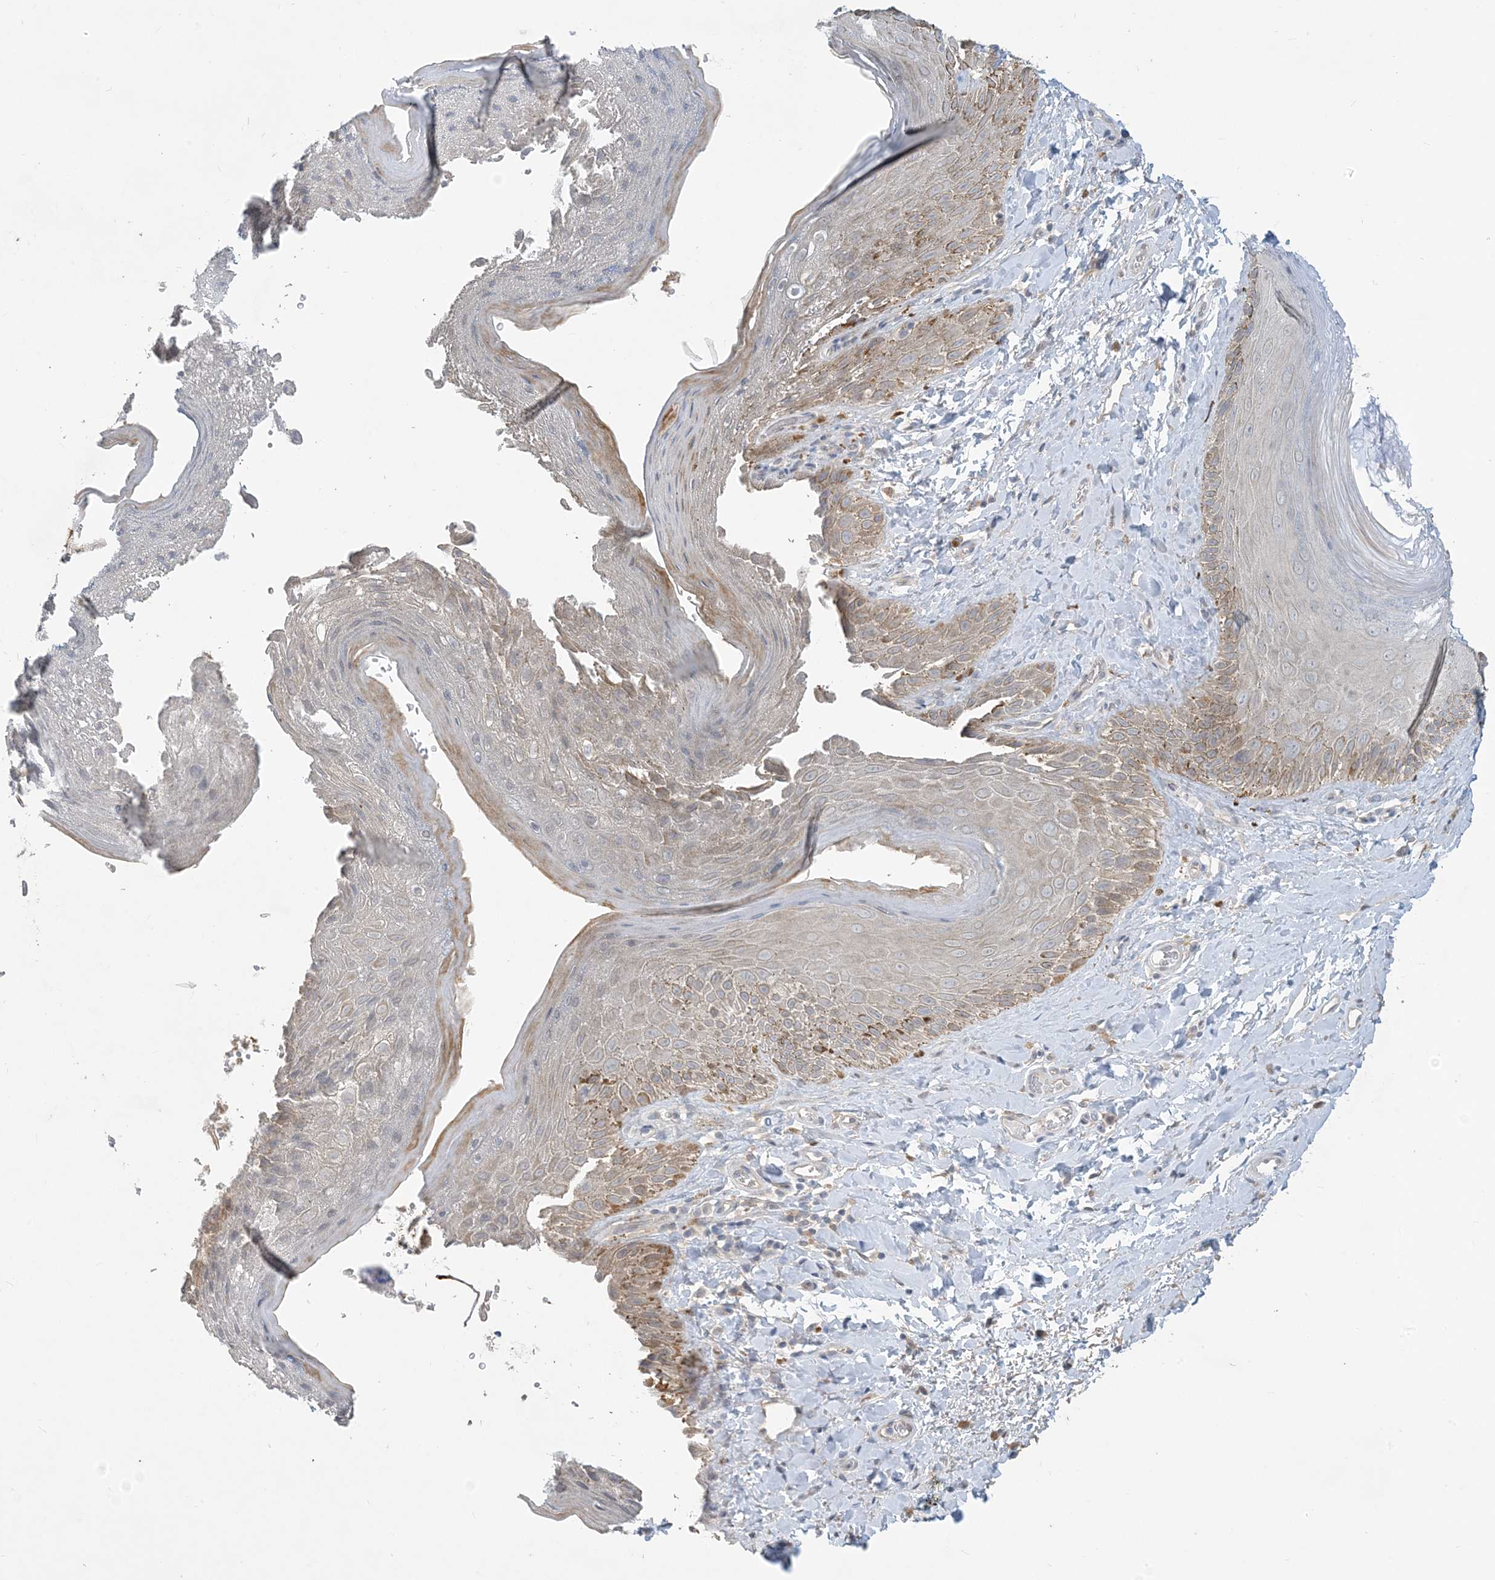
{"staining": {"intensity": "moderate", "quantity": "<25%", "location": "cytoplasmic/membranous"}, "tissue": "skin", "cell_type": "Epidermal cells", "image_type": "normal", "snomed": [{"axis": "morphology", "description": "Normal tissue, NOS"}, {"axis": "topography", "description": "Anal"}], "caption": "Unremarkable skin was stained to show a protein in brown. There is low levels of moderate cytoplasmic/membranous staining in about <25% of epidermal cells. The protein is stained brown, and the nuclei are stained in blue (DAB (3,3'-diaminobenzidine) IHC with brightfield microscopy, high magnification).", "gene": "CDS1", "patient": {"sex": "male", "age": 44}}